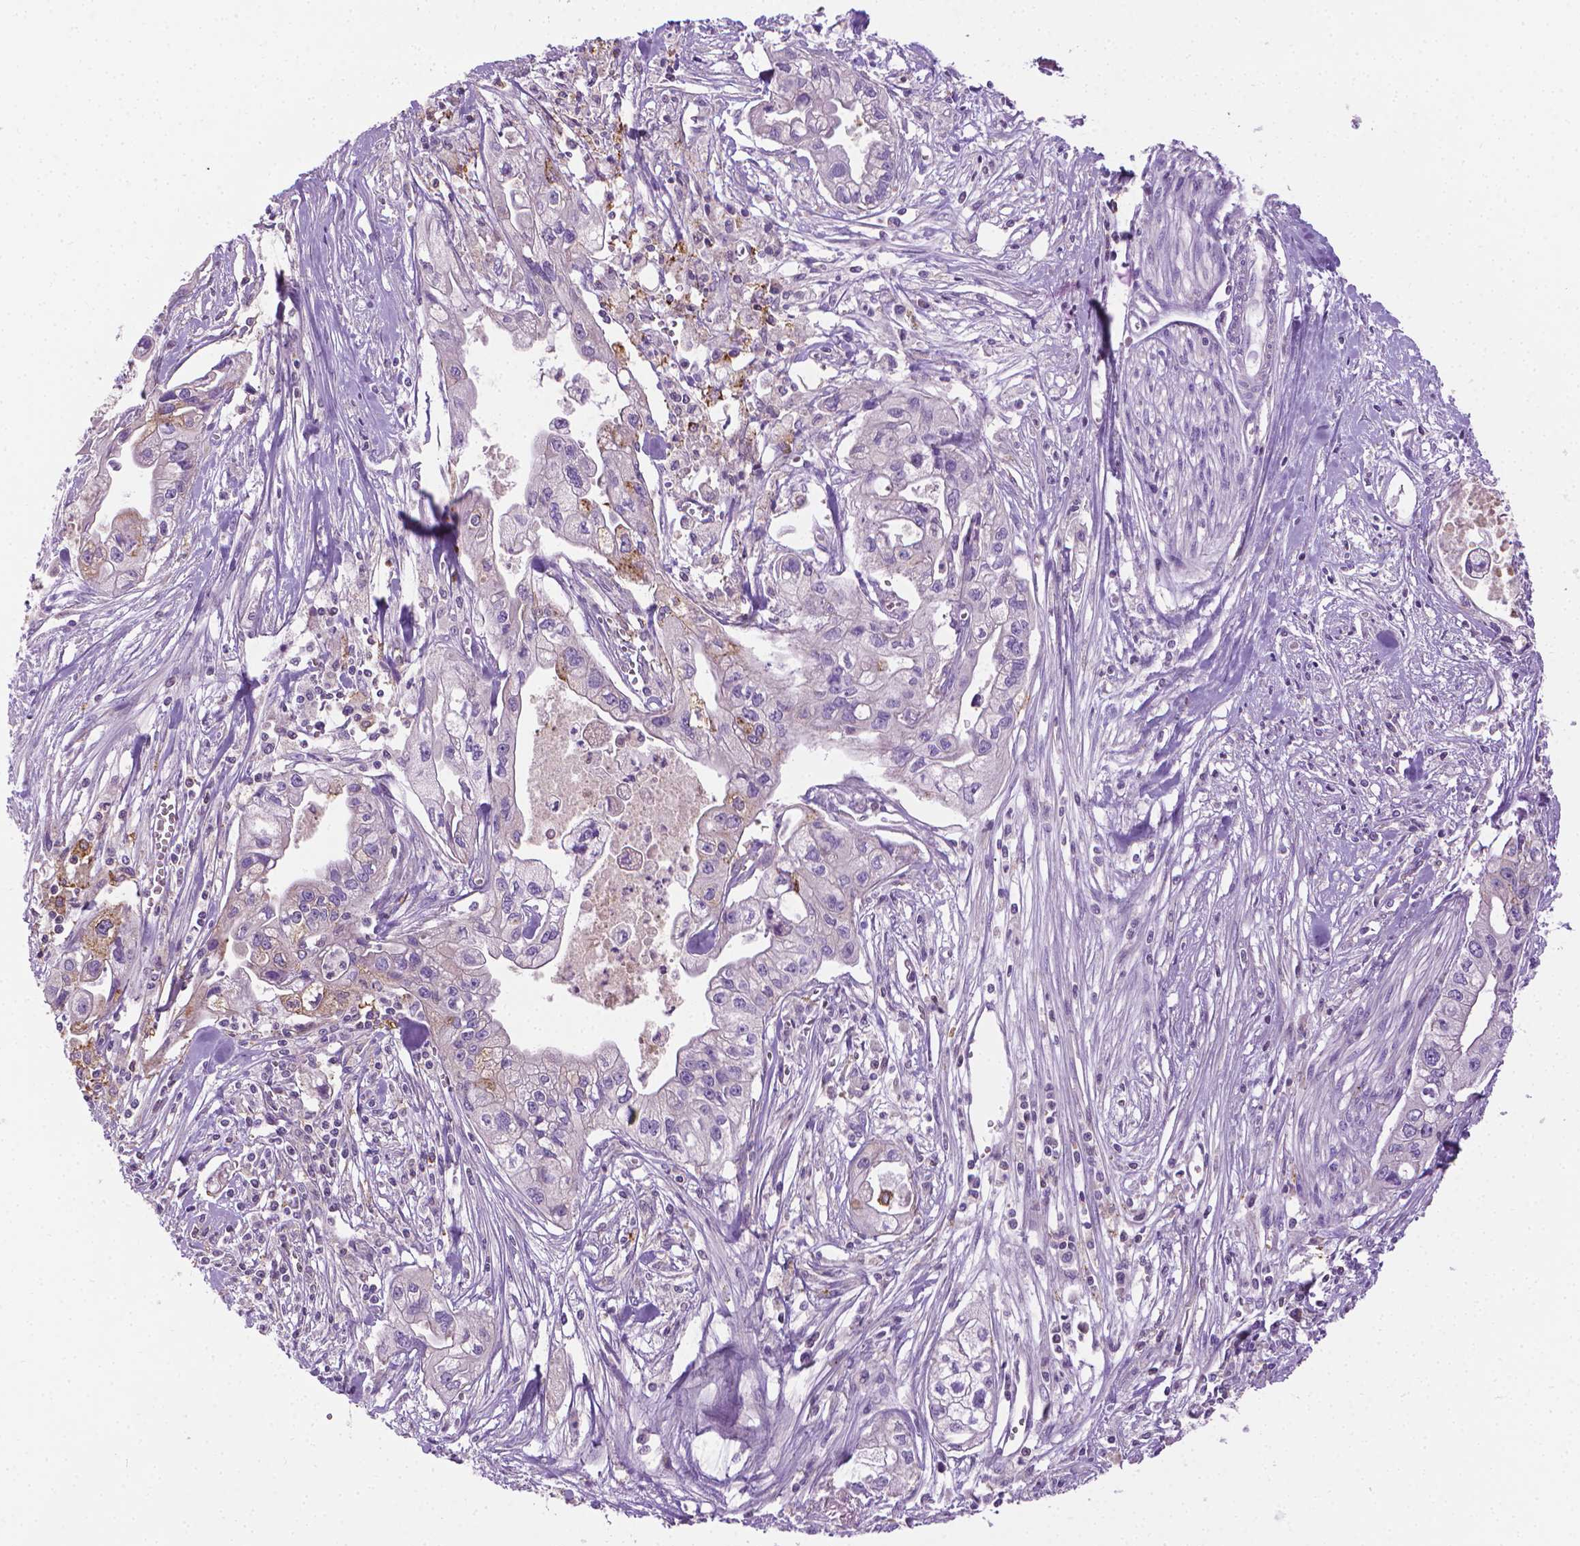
{"staining": {"intensity": "negative", "quantity": "none", "location": "none"}, "tissue": "pancreatic cancer", "cell_type": "Tumor cells", "image_type": "cancer", "snomed": [{"axis": "morphology", "description": "Adenocarcinoma, NOS"}, {"axis": "topography", "description": "Pancreas"}], "caption": "Immunohistochemistry image of pancreatic adenocarcinoma stained for a protein (brown), which demonstrates no positivity in tumor cells.", "gene": "SLC51B", "patient": {"sex": "male", "age": 70}}